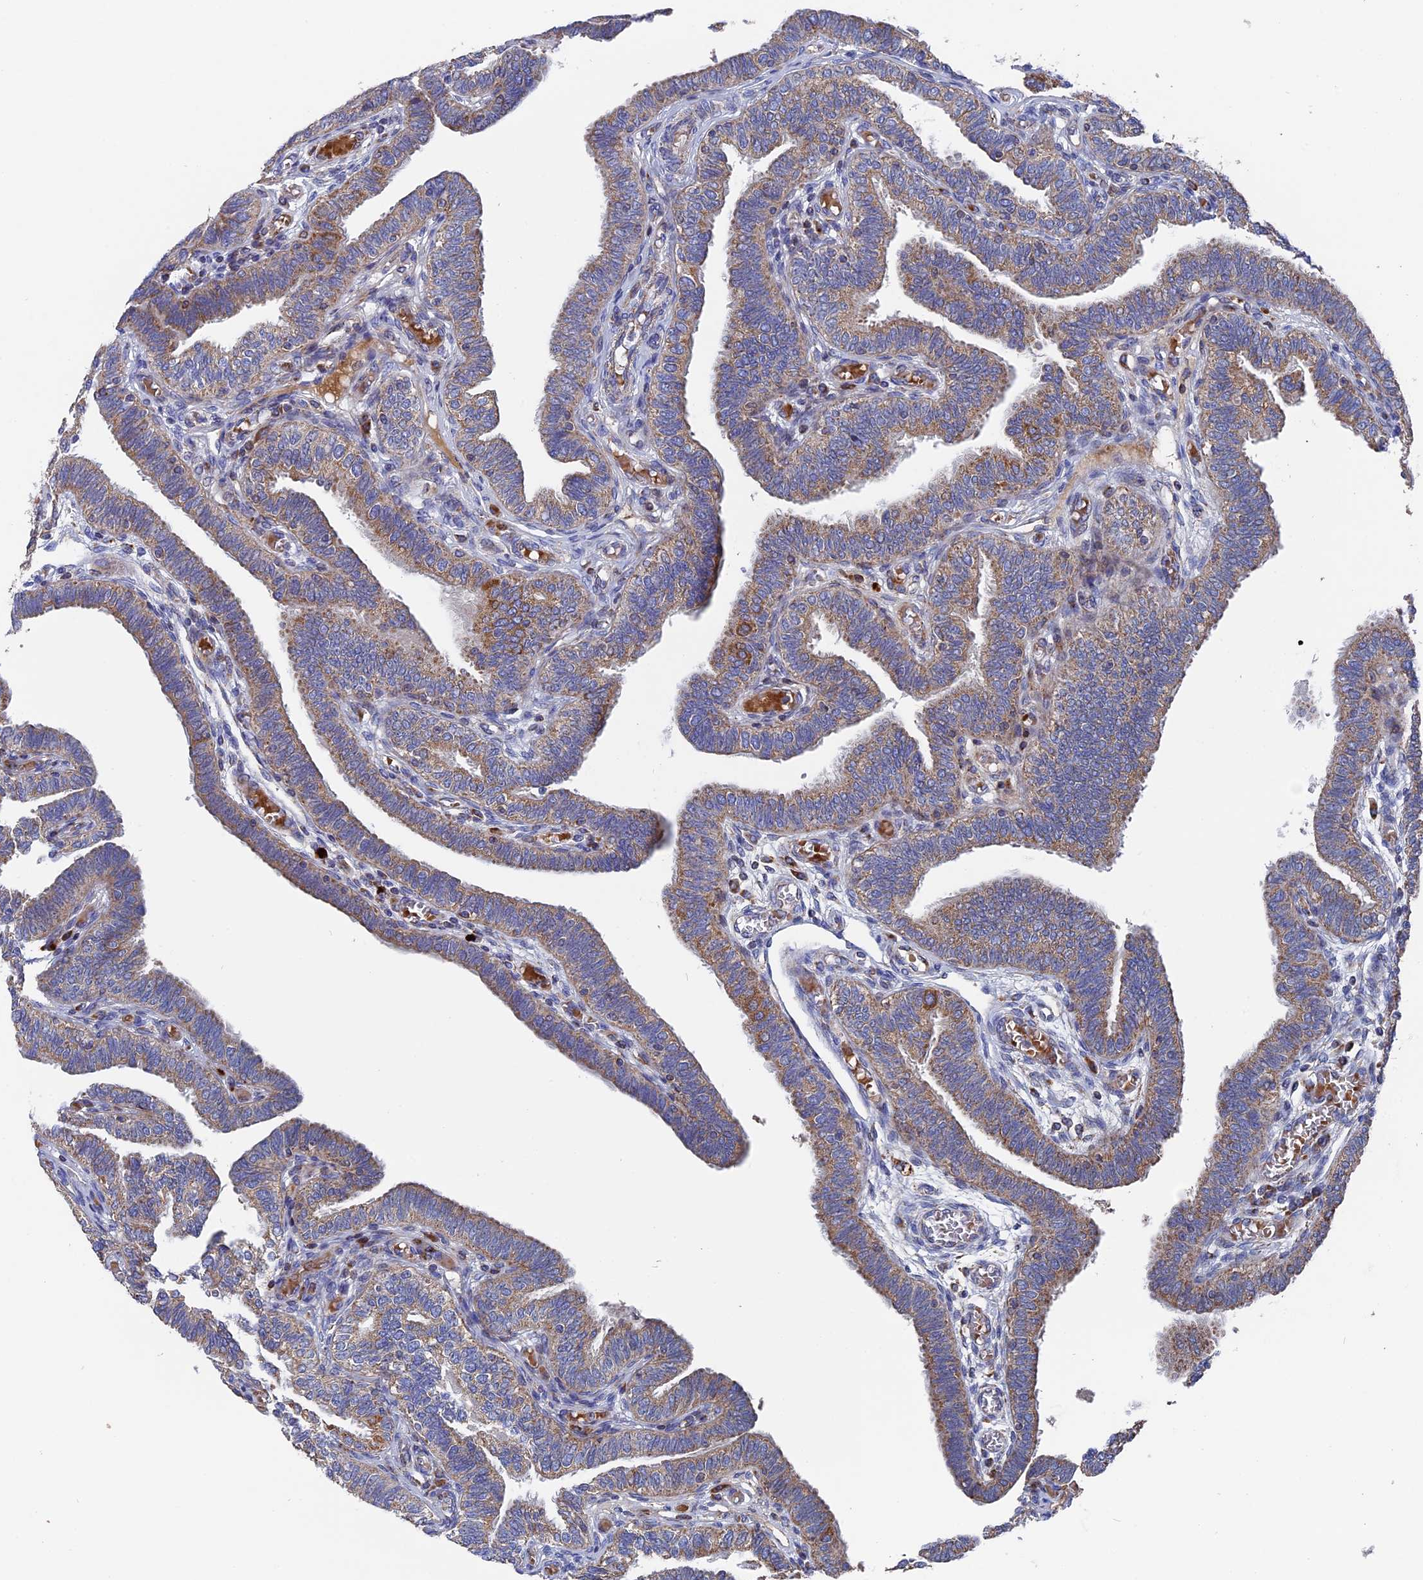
{"staining": {"intensity": "moderate", "quantity": ">75%", "location": "cytoplasmic/membranous"}, "tissue": "fallopian tube", "cell_type": "Glandular cells", "image_type": "normal", "snomed": [{"axis": "morphology", "description": "Normal tissue, NOS"}, {"axis": "topography", "description": "Fallopian tube"}], "caption": "This photomicrograph shows benign fallopian tube stained with IHC to label a protein in brown. The cytoplasmic/membranous of glandular cells show moderate positivity for the protein. Nuclei are counter-stained blue.", "gene": "TGFA", "patient": {"sex": "female", "age": 39}}